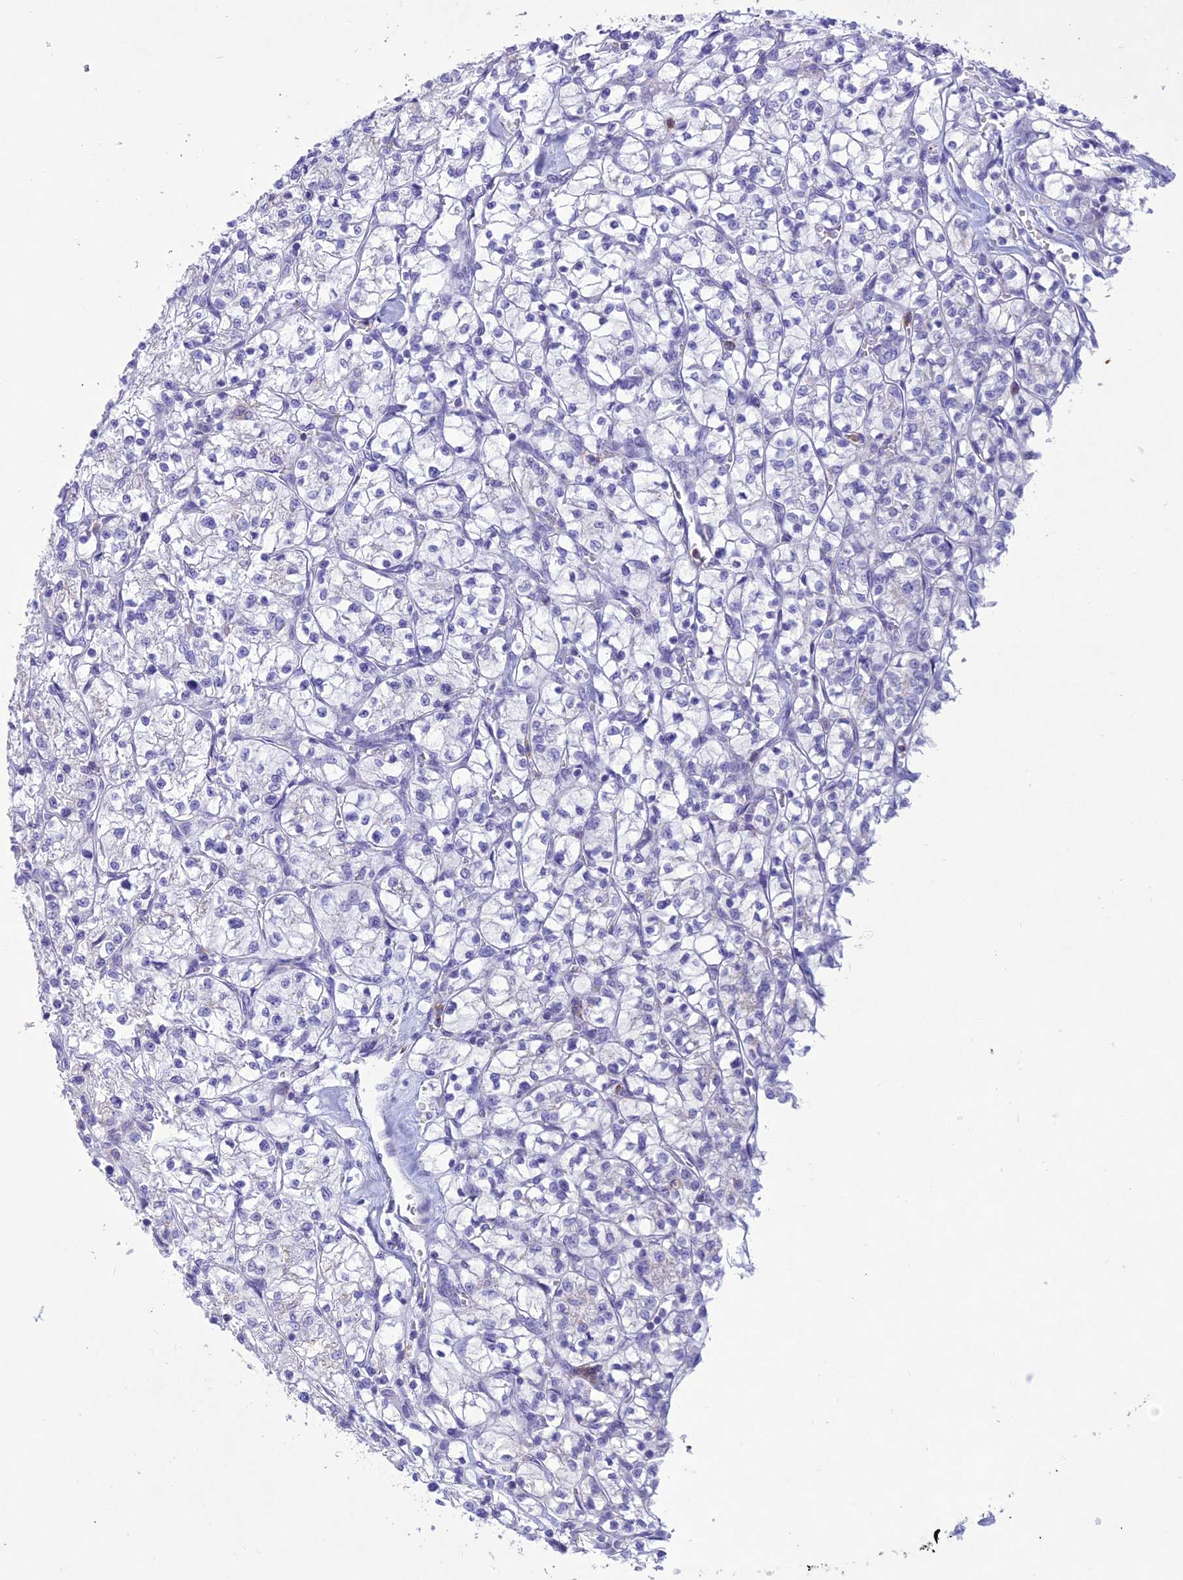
{"staining": {"intensity": "negative", "quantity": "none", "location": "none"}, "tissue": "renal cancer", "cell_type": "Tumor cells", "image_type": "cancer", "snomed": [{"axis": "morphology", "description": "Adenocarcinoma, NOS"}, {"axis": "topography", "description": "Kidney"}], "caption": "IHC histopathology image of neoplastic tissue: renal cancer (adenocarcinoma) stained with DAB (3,3'-diaminobenzidine) displays no significant protein positivity in tumor cells.", "gene": "SLC13A5", "patient": {"sex": "female", "age": 64}}